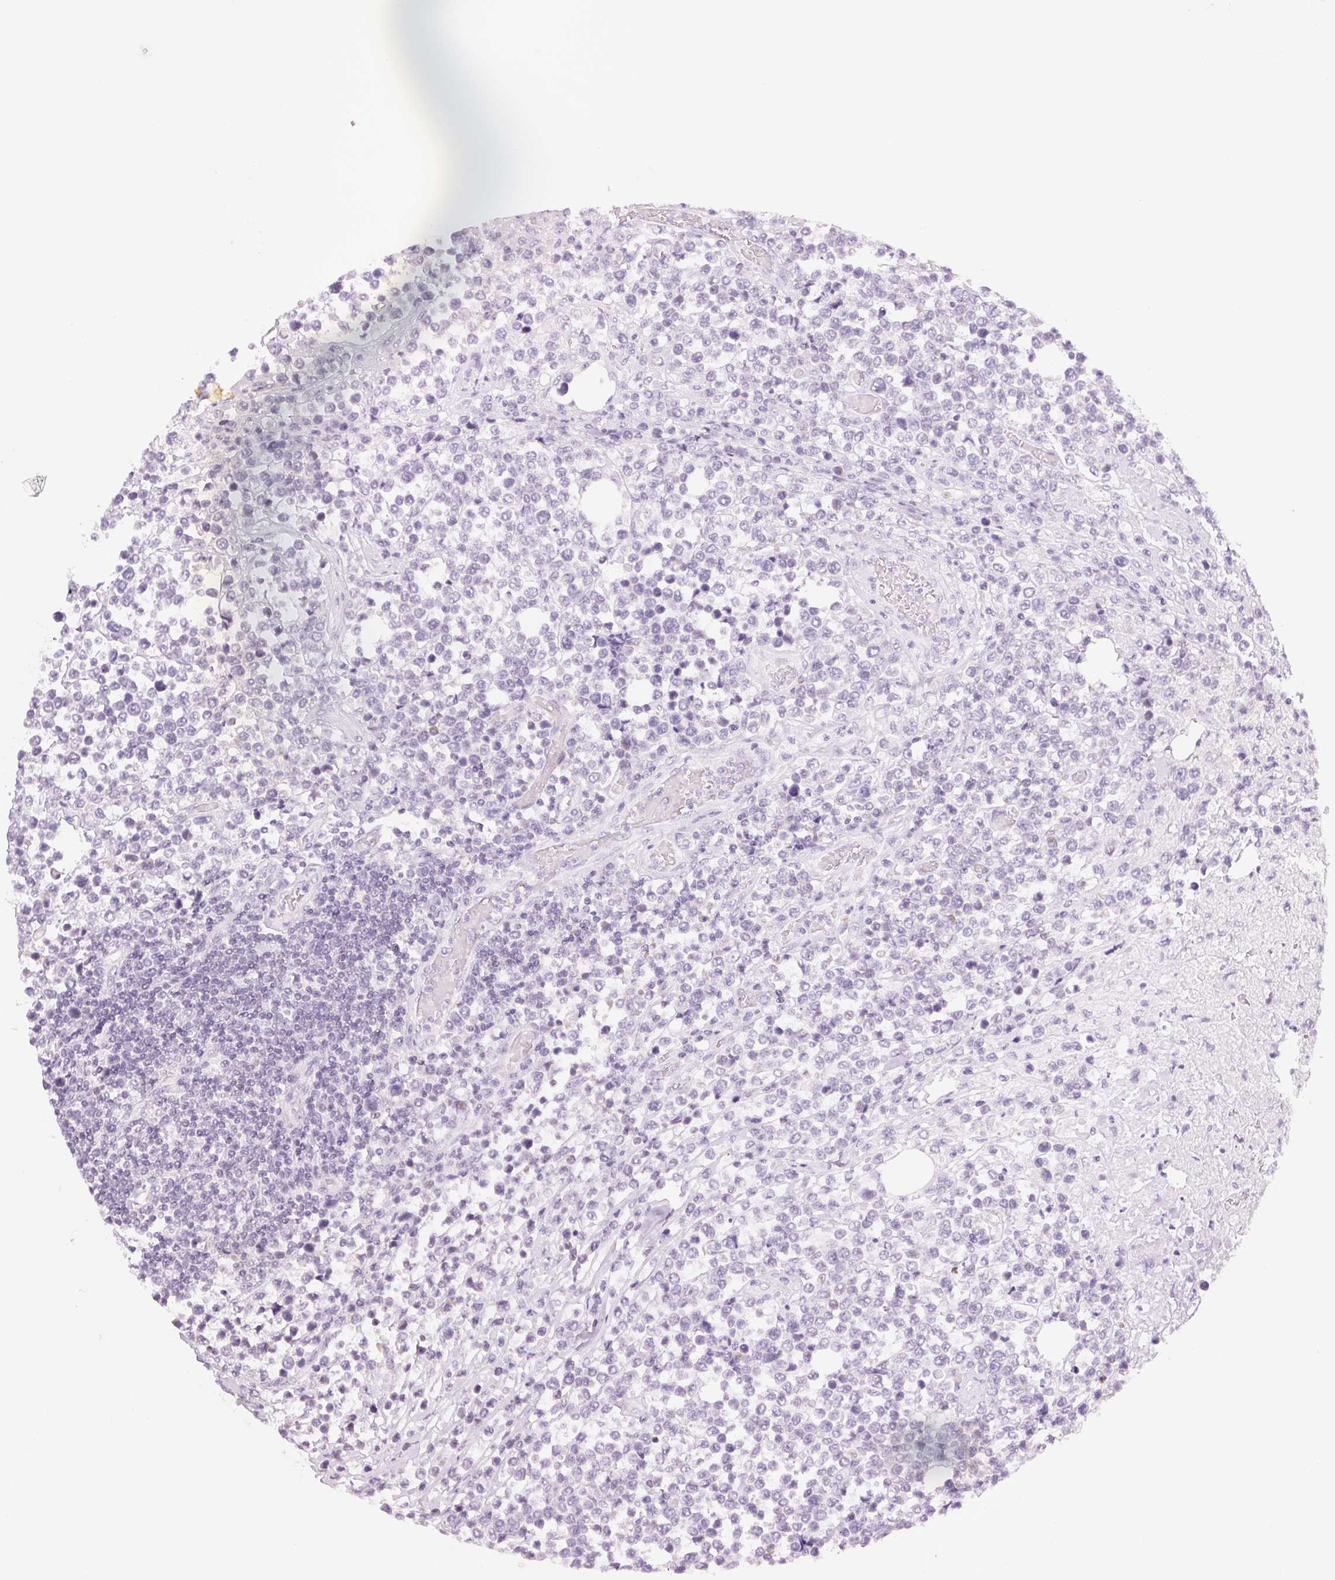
{"staining": {"intensity": "negative", "quantity": "none", "location": "none"}, "tissue": "lymphoma", "cell_type": "Tumor cells", "image_type": "cancer", "snomed": [{"axis": "morphology", "description": "Malignant lymphoma, non-Hodgkin's type, High grade"}, {"axis": "topography", "description": "Soft tissue"}], "caption": "Tumor cells are negative for protein expression in human lymphoma. Nuclei are stained in blue.", "gene": "HOXB13", "patient": {"sex": "female", "age": 56}}